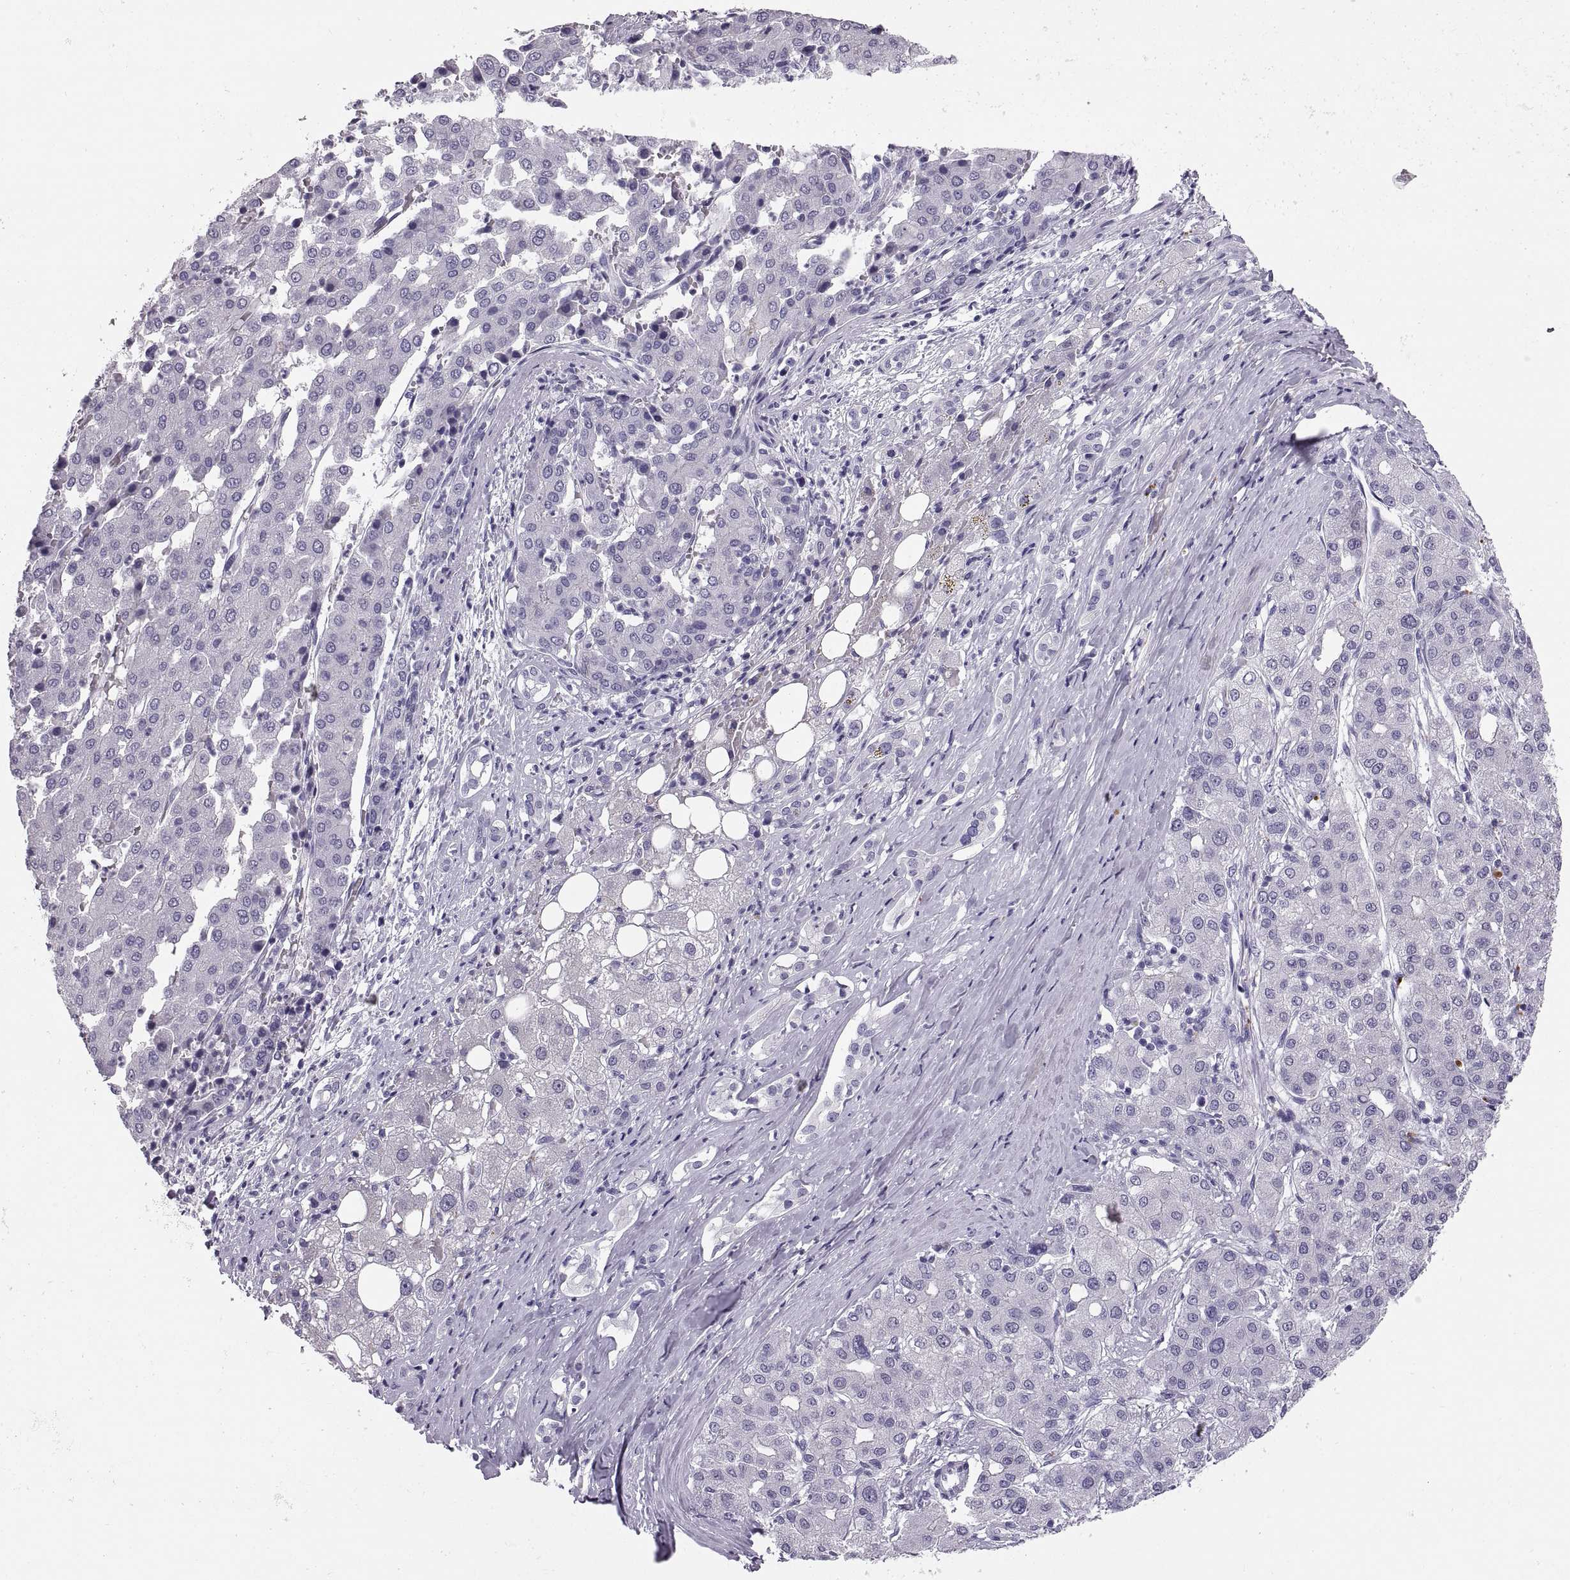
{"staining": {"intensity": "negative", "quantity": "none", "location": "none"}, "tissue": "liver cancer", "cell_type": "Tumor cells", "image_type": "cancer", "snomed": [{"axis": "morphology", "description": "Carcinoma, Hepatocellular, NOS"}, {"axis": "topography", "description": "Liver"}], "caption": "A micrograph of liver cancer stained for a protein shows no brown staining in tumor cells. The staining is performed using DAB brown chromogen with nuclei counter-stained in using hematoxylin.", "gene": "QRICH2", "patient": {"sex": "male", "age": 65}}